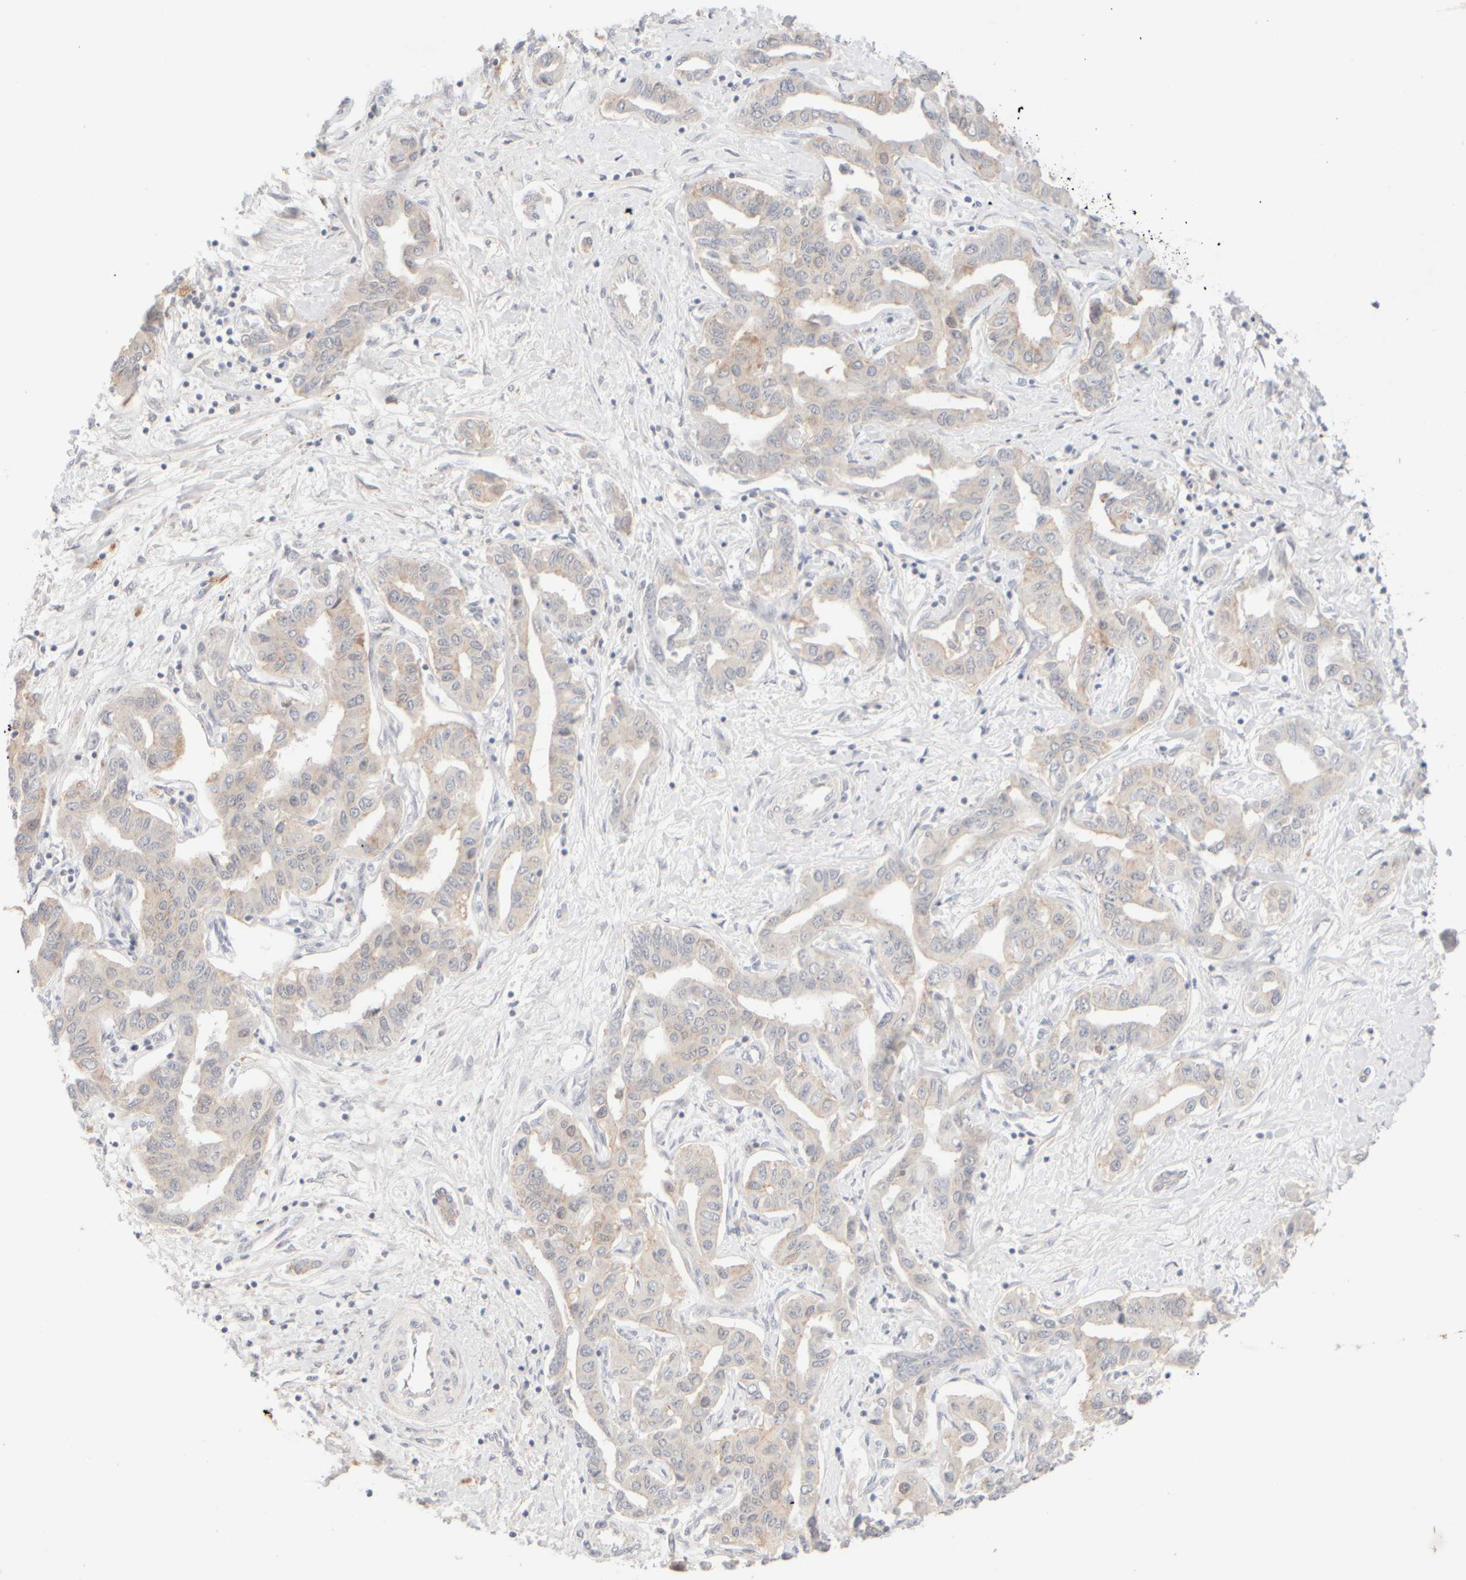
{"staining": {"intensity": "negative", "quantity": "none", "location": "none"}, "tissue": "liver cancer", "cell_type": "Tumor cells", "image_type": "cancer", "snomed": [{"axis": "morphology", "description": "Cholangiocarcinoma"}, {"axis": "topography", "description": "Liver"}], "caption": "An IHC micrograph of cholangiocarcinoma (liver) is shown. There is no staining in tumor cells of cholangiocarcinoma (liver).", "gene": "SNTB1", "patient": {"sex": "male", "age": 59}}